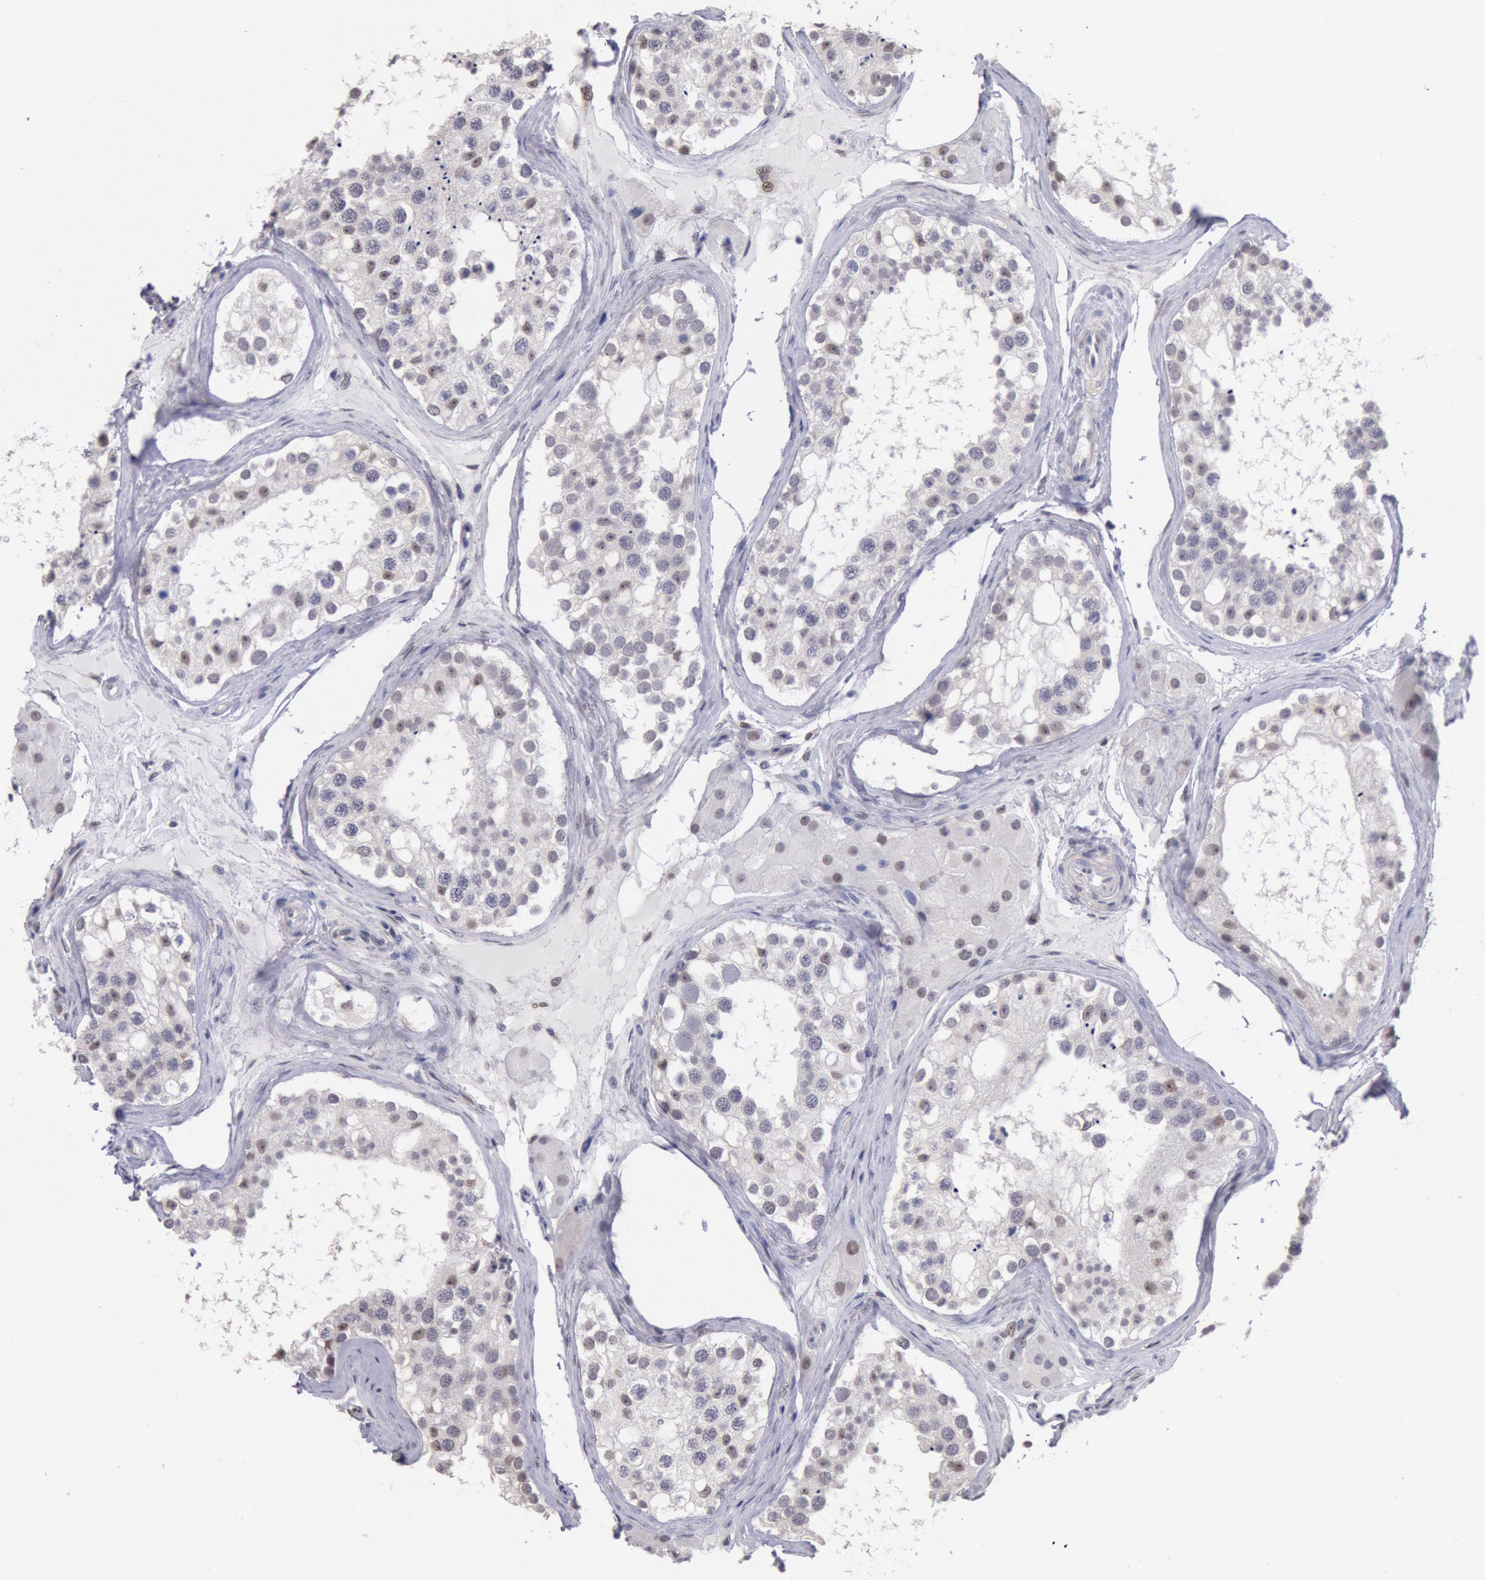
{"staining": {"intensity": "weak", "quantity": ">75%", "location": "nuclear"}, "tissue": "testis", "cell_type": "Cells in seminiferous ducts", "image_type": "normal", "snomed": [{"axis": "morphology", "description": "Normal tissue, NOS"}, {"axis": "topography", "description": "Testis"}], "caption": "The photomicrograph reveals staining of unremarkable testis, revealing weak nuclear protein positivity (brown color) within cells in seminiferous ducts. The protein of interest is shown in brown color, while the nuclei are stained blue.", "gene": "MYH6", "patient": {"sex": "male", "age": 68}}